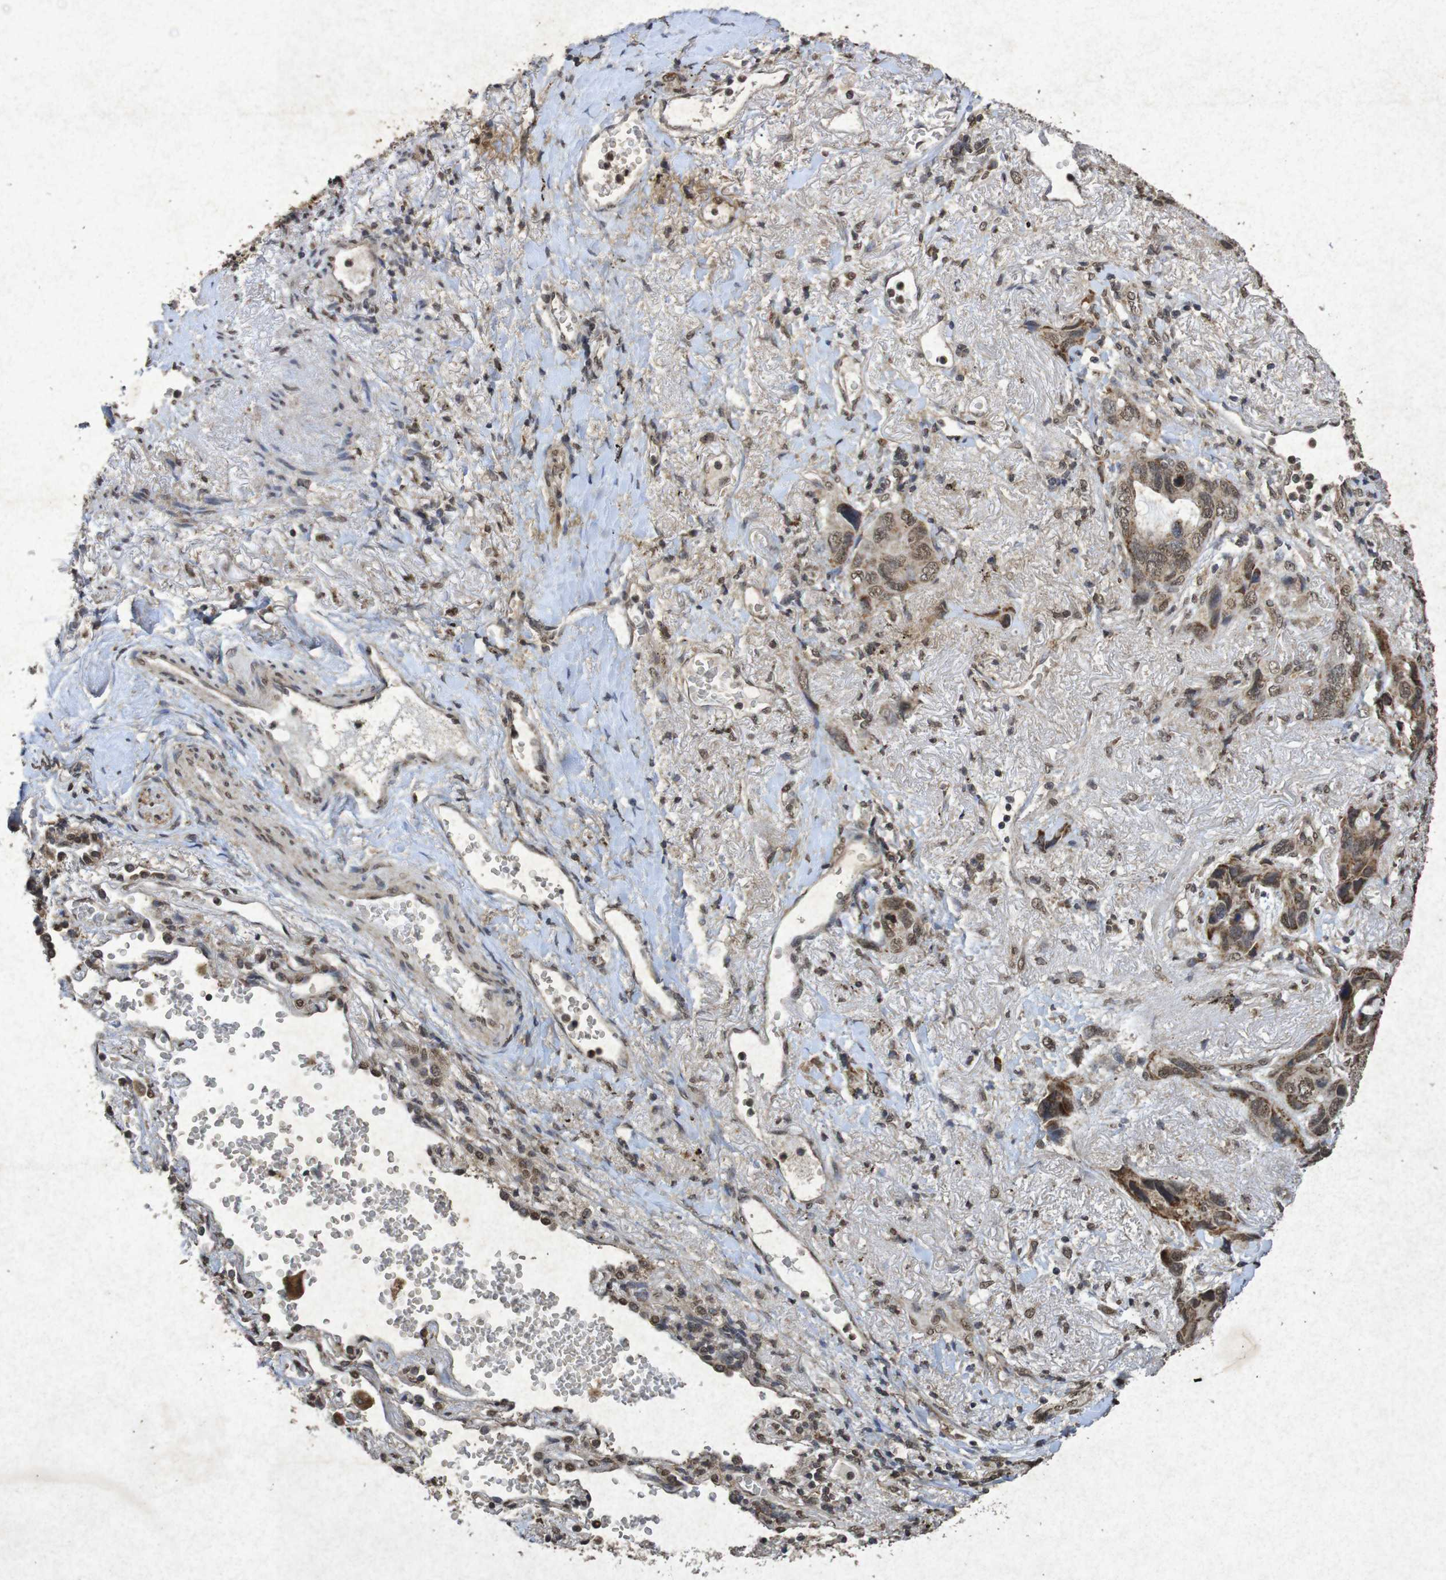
{"staining": {"intensity": "moderate", "quantity": ">75%", "location": "cytoplasmic/membranous,nuclear"}, "tissue": "lung cancer", "cell_type": "Tumor cells", "image_type": "cancer", "snomed": [{"axis": "morphology", "description": "Squamous cell carcinoma, NOS"}, {"axis": "topography", "description": "Lung"}], "caption": "Immunohistochemistry micrograph of human lung cancer (squamous cell carcinoma) stained for a protein (brown), which exhibits medium levels of moderate cytoplasmic/membranous and nuclear staining in approximately >75% of tumor cells.", "gene": "GUCY1A2", "patient": {"sex": "female", "age": 73}}